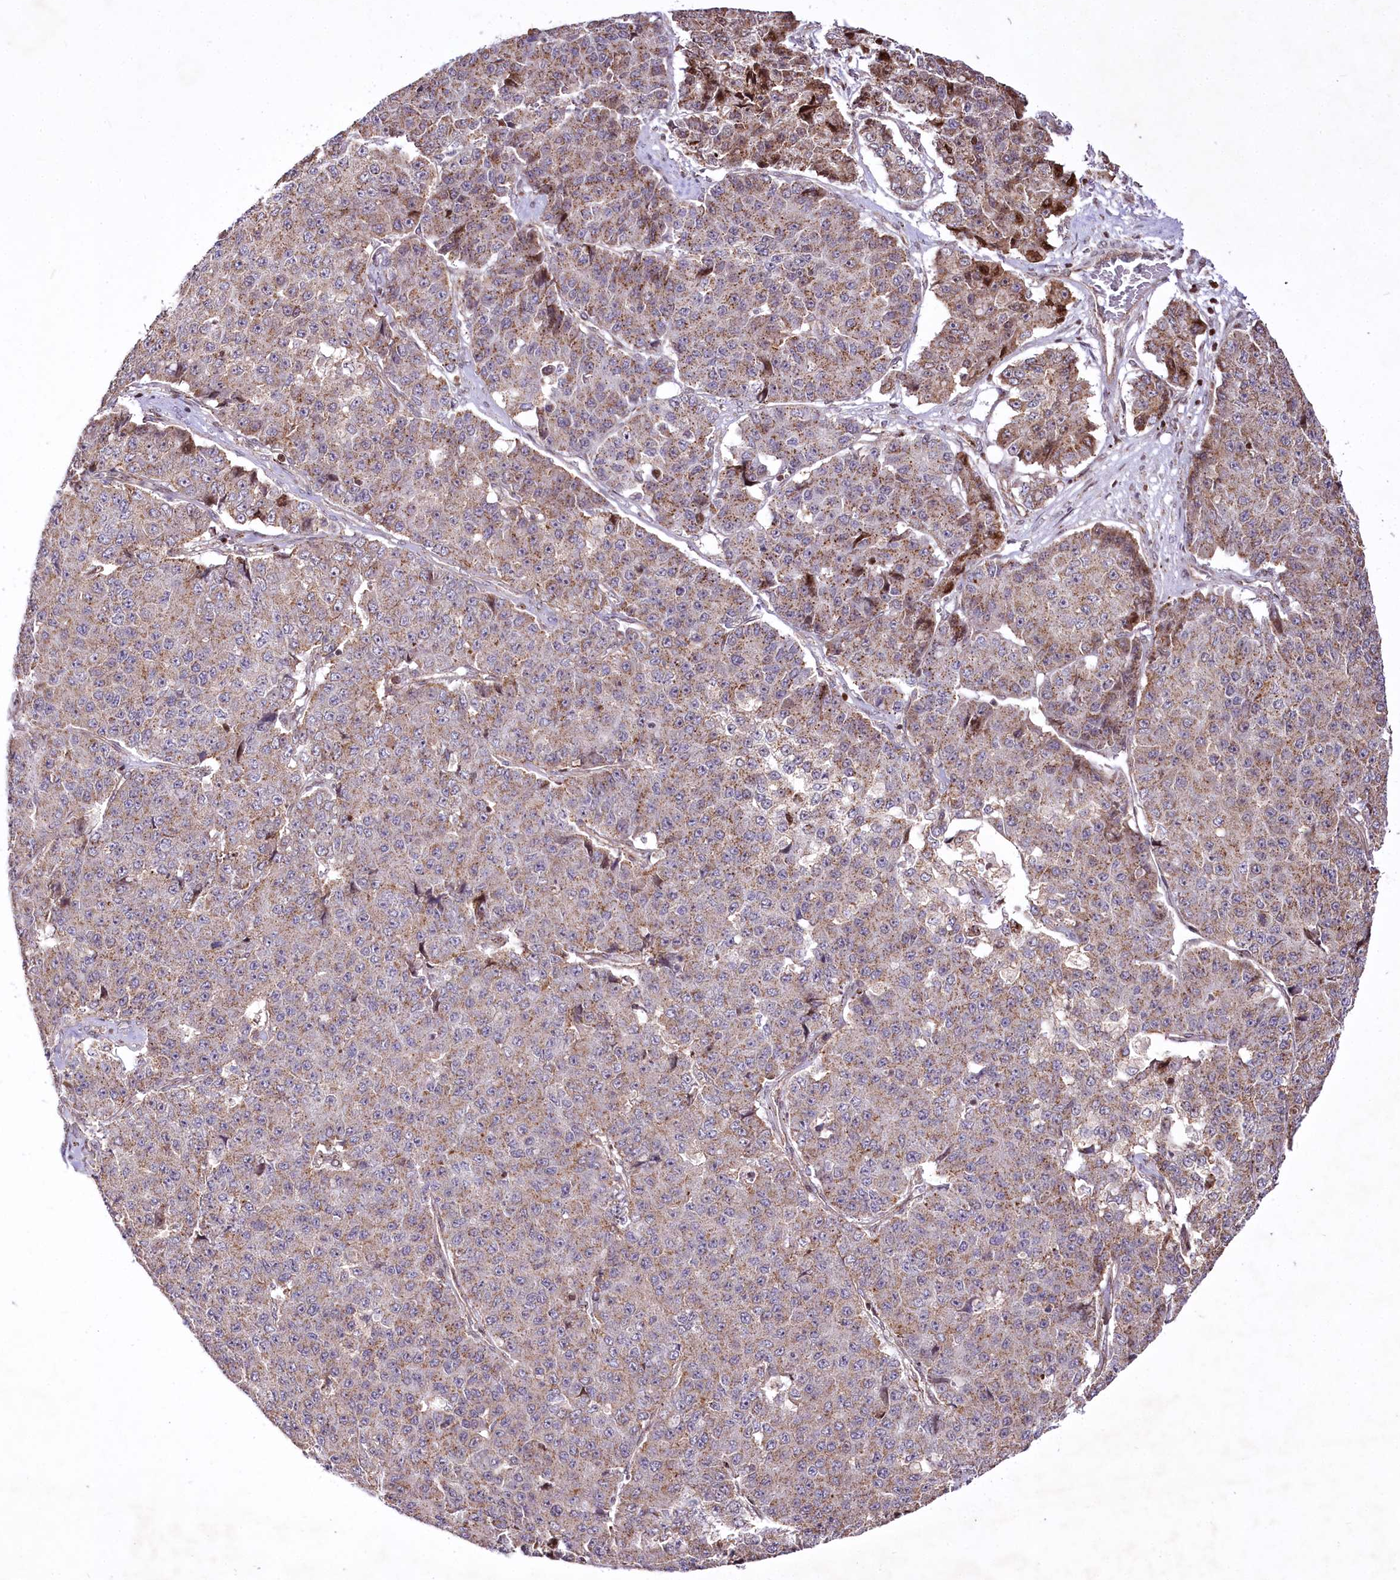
{"staining": {"intensity": "moderate", "quantity": ">75%", "location": "cytoplasmic/membranous"}, "tissue": "pancreatic cancer", "cell_type": "Tumor cells", "image_type": "cancer", "snomed": [{"axis": "morphology", "description": "Adenocarcinoma, NOS"}, {"axis": "topography", "description": "Pancreas"}], "caption": "The histopathology image demonstrates immunohistochemical staining of adenocarcinoma (pancreatic). There is moderate cytoplasmic/membranous expression is seen in approximately >75% of tumor cells. Nuclei are stained in blue.", "gene": "ZFYVE27", "patient": {"sex": "male", "age": 50}}